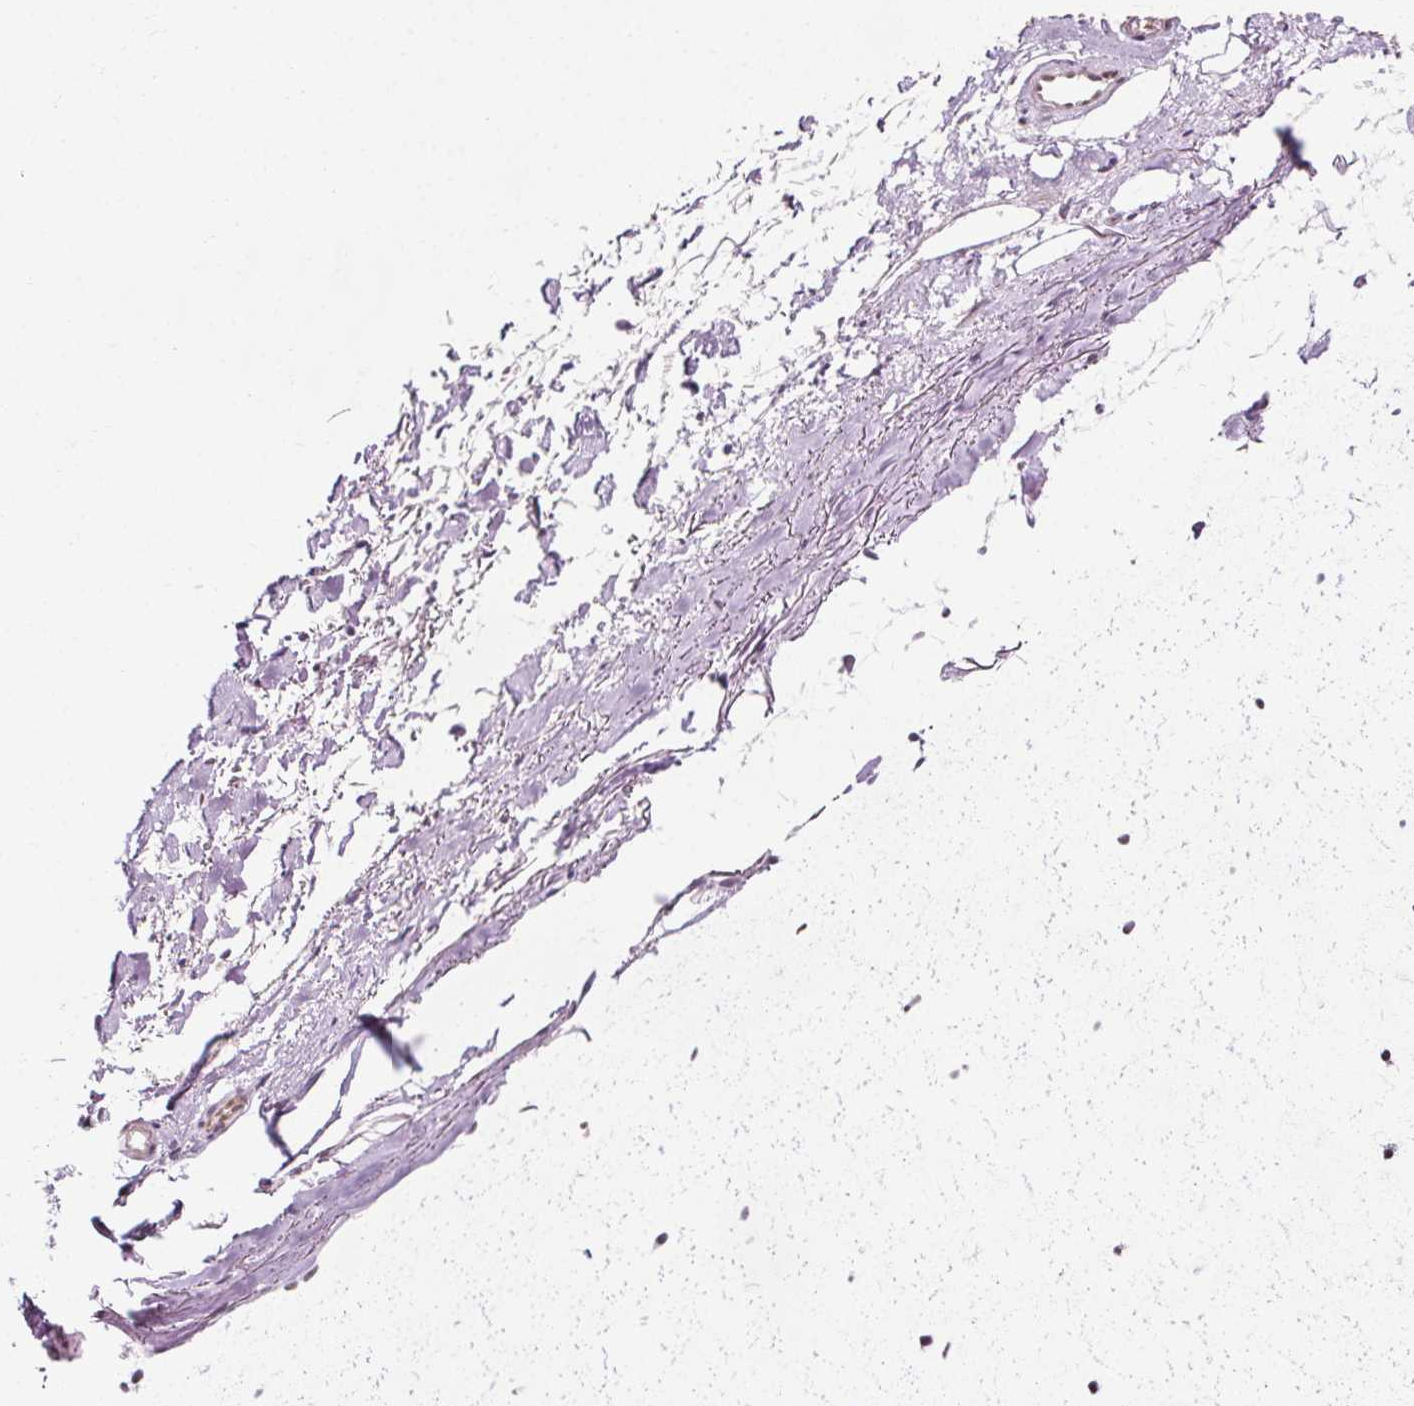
{"staining": {"intensity": "negative", "quantity": "none", "location": "none"}, "tissue": "adipose tissue", "cell_type": "Adipocytes", "image_type": "normal", "snomed": [{"axis": "morphology", "description": "Normal tissue, NOS"}, {"axis": "topography", "description": "Cartilage tissue"}], "caption": "This is an IHC micrograph of unremarkable adipose tissue. There is no staining in adipocytes.", "gene": "CEBPA", "patient": {"sex": "male", "age": 65}}